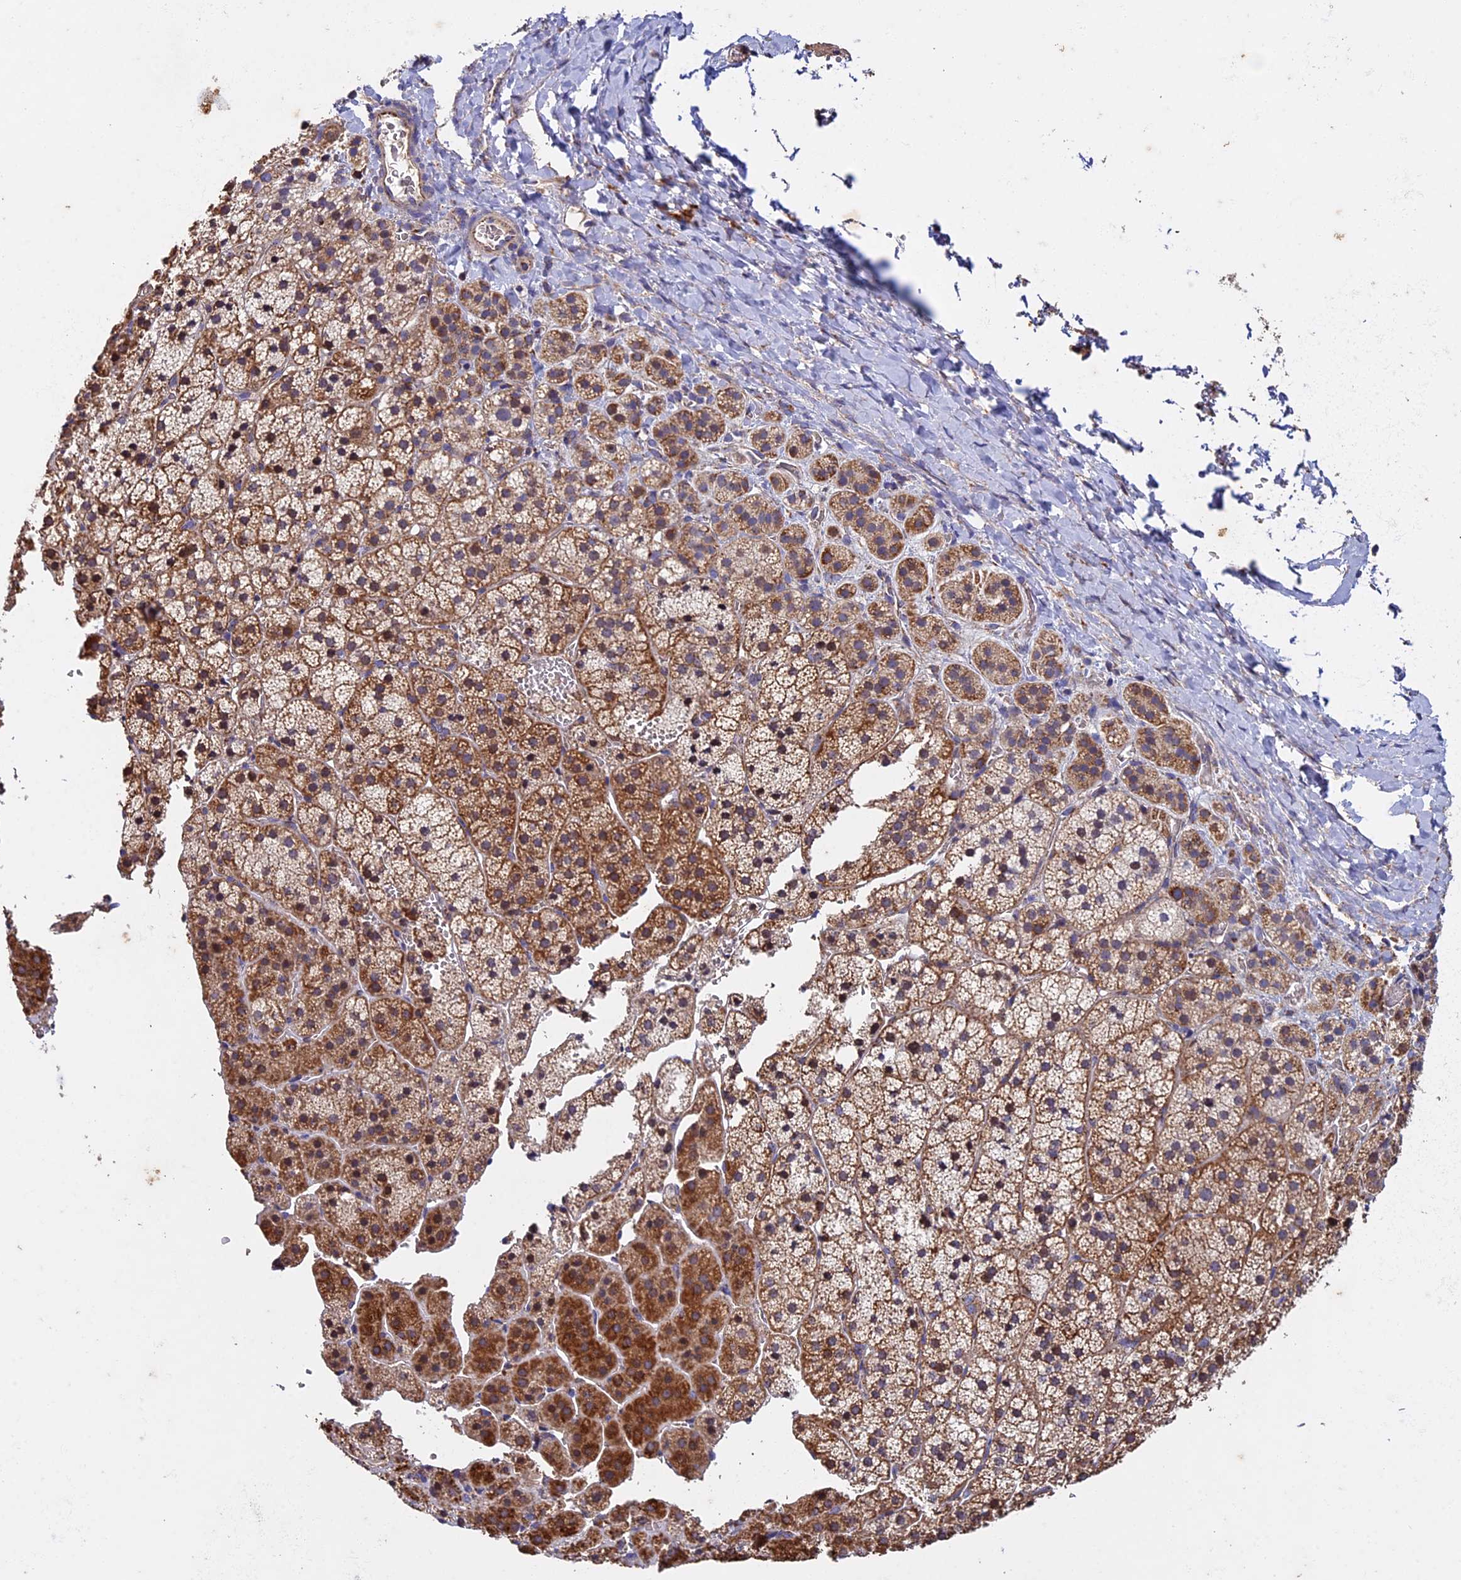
{"staining": {"intensity": "moderate", "quantity": ">75%", "location": "cytoplasmic/membranous"}, "tissue": "adrenal gland", "cell_type": "Glandular cells", "image_type": "normal", "snomed": [{"axis": "morphology", "description": "Normal tissue, NOS"}, {"axis": "topography", "description": "Adrenal gland"}], "caption": "Protein staining of benign adrenal gland exhibits moderate cytoplasmic/membranous staining in about >75% of glandular cells. (brown staining indicates protein expression, while blue staining denotes nuclei).", "gene": "RNF17", "patient": {"sex": "female", "age": 44}}